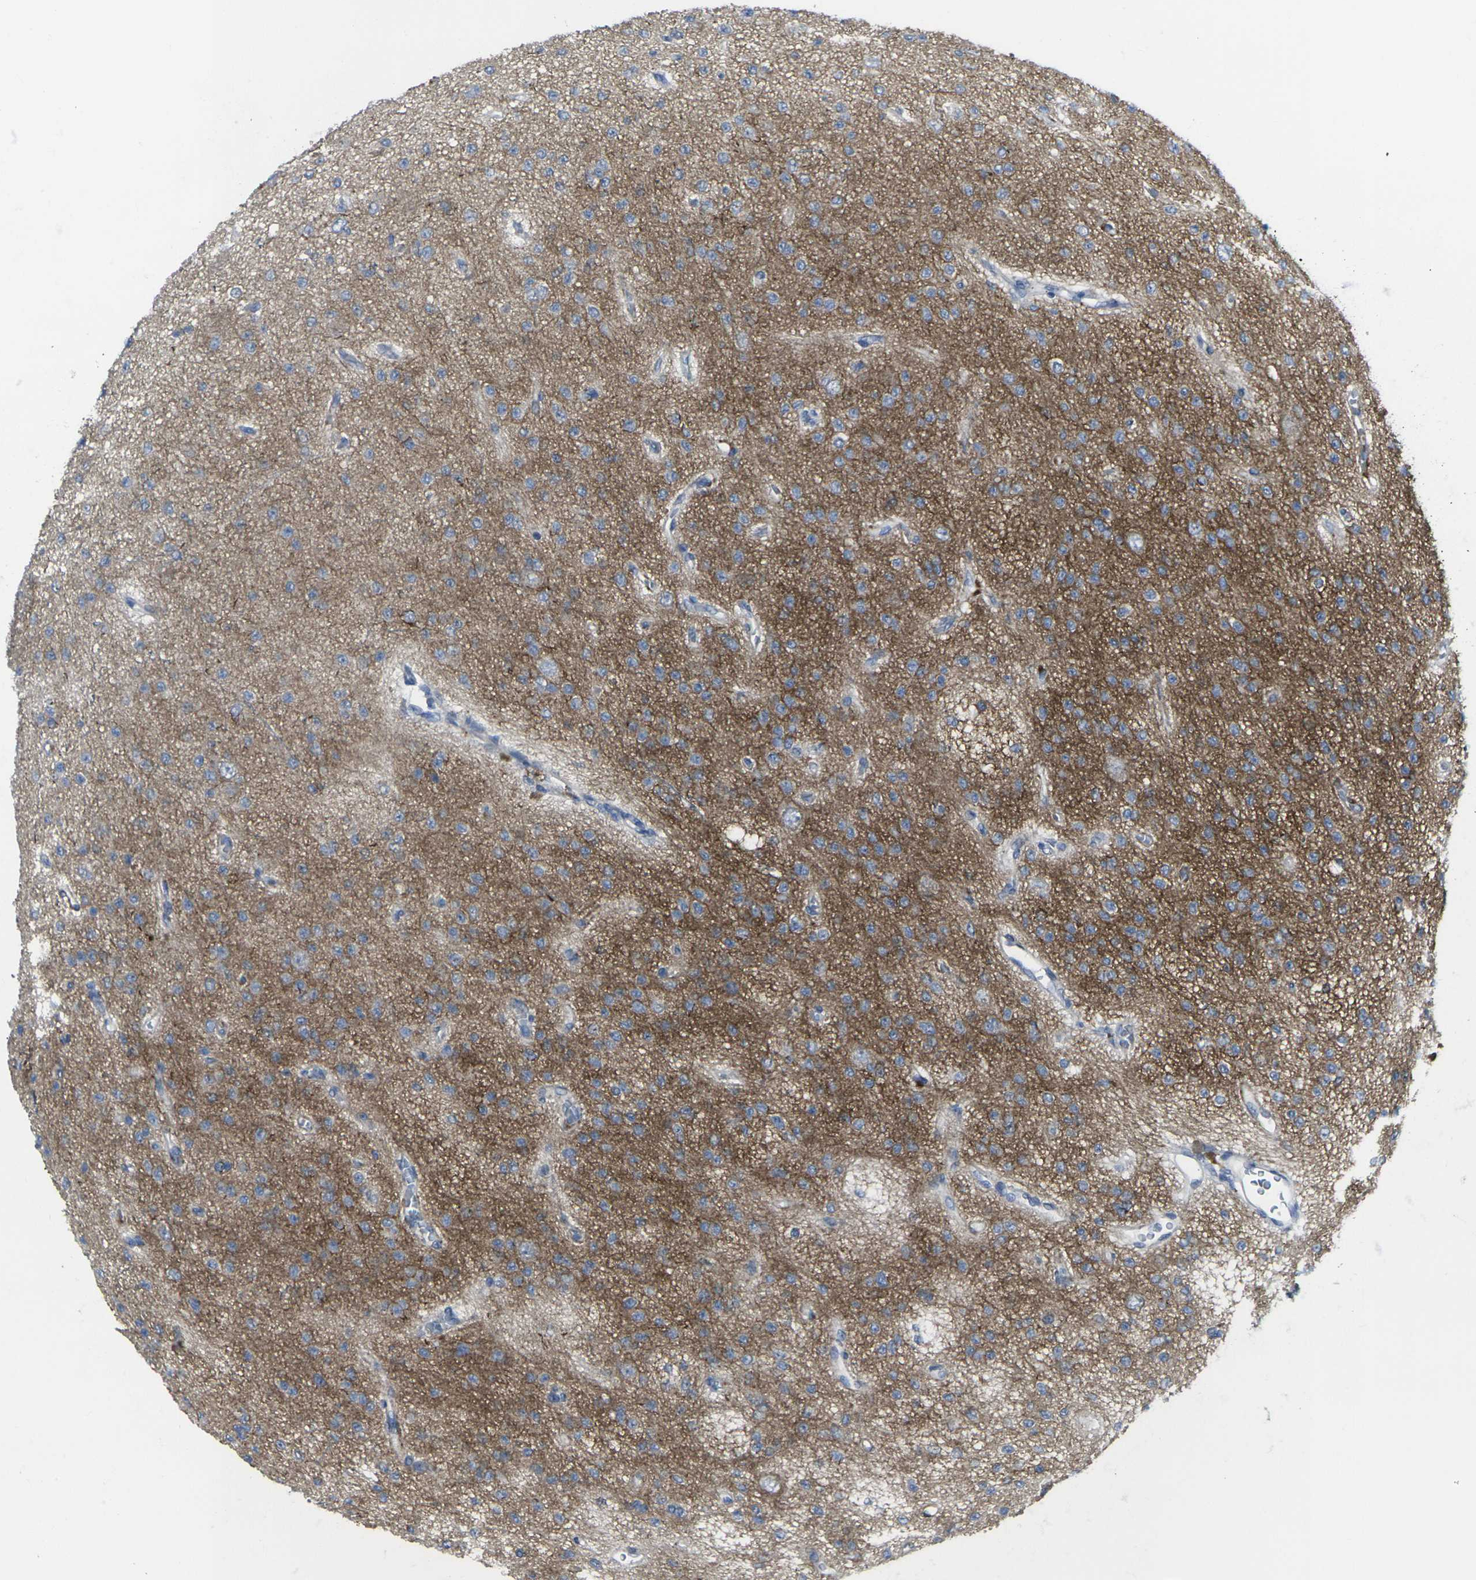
{"staining": {"intensity": "negative", "quantity": "none", "location": "none"}, "tissue": "glioma", "cell_type": "Tumor cells", "image_type": "cancer", "snomed": [{"axis": "morphology", "description": "Glioma, malignant, Low grade"}, {"axis": "topography", "description": "Brain"}], "caption": "This is an immunohistochemistry (IHC) micrograph of malignant glioma (low-grade). There is no expression in tumor cells.", "gene": "CCR10", "patient": {"sex": "male", "age": 38}}